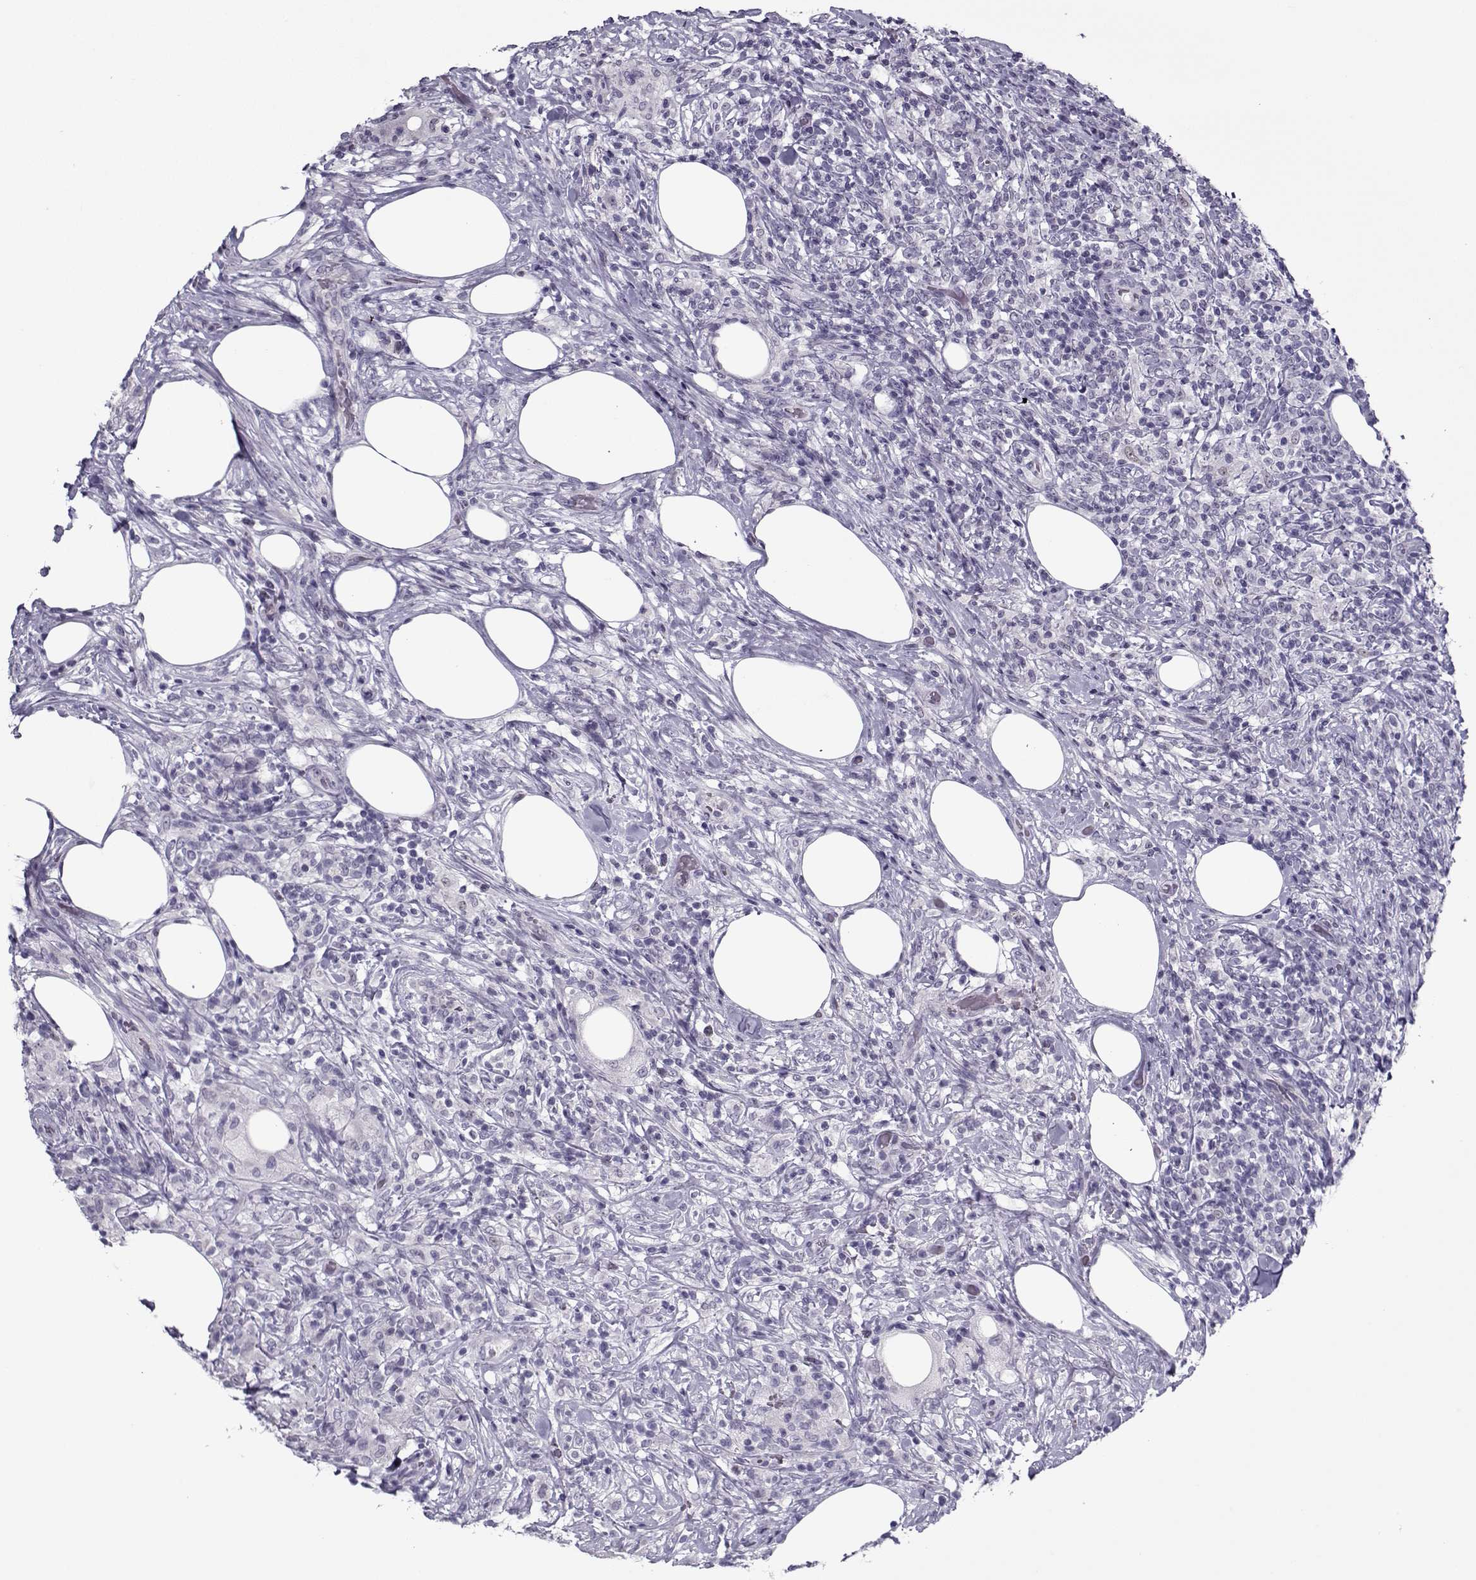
{"staining": {"intensity": "negative", "quantity": "none", "location": "none"}, "tissue": "lymphoma", "cell_type": "Tumor cells", "image_type": "cancer", "snomed": [{"axis": "morphology", "description": "Malignant lymphoma, non-Hodgkin's type, High grade"}, {"axis": "topography", "description": "Lymph node"}], "caption": "This is an IHC micrograph of malignant lymphoma, non-Hodgkin's type (high-grade). There is no positivity in tumor cells.", "gene": "CIBAR1", "patient": {"sex": "female", "age": 84}}